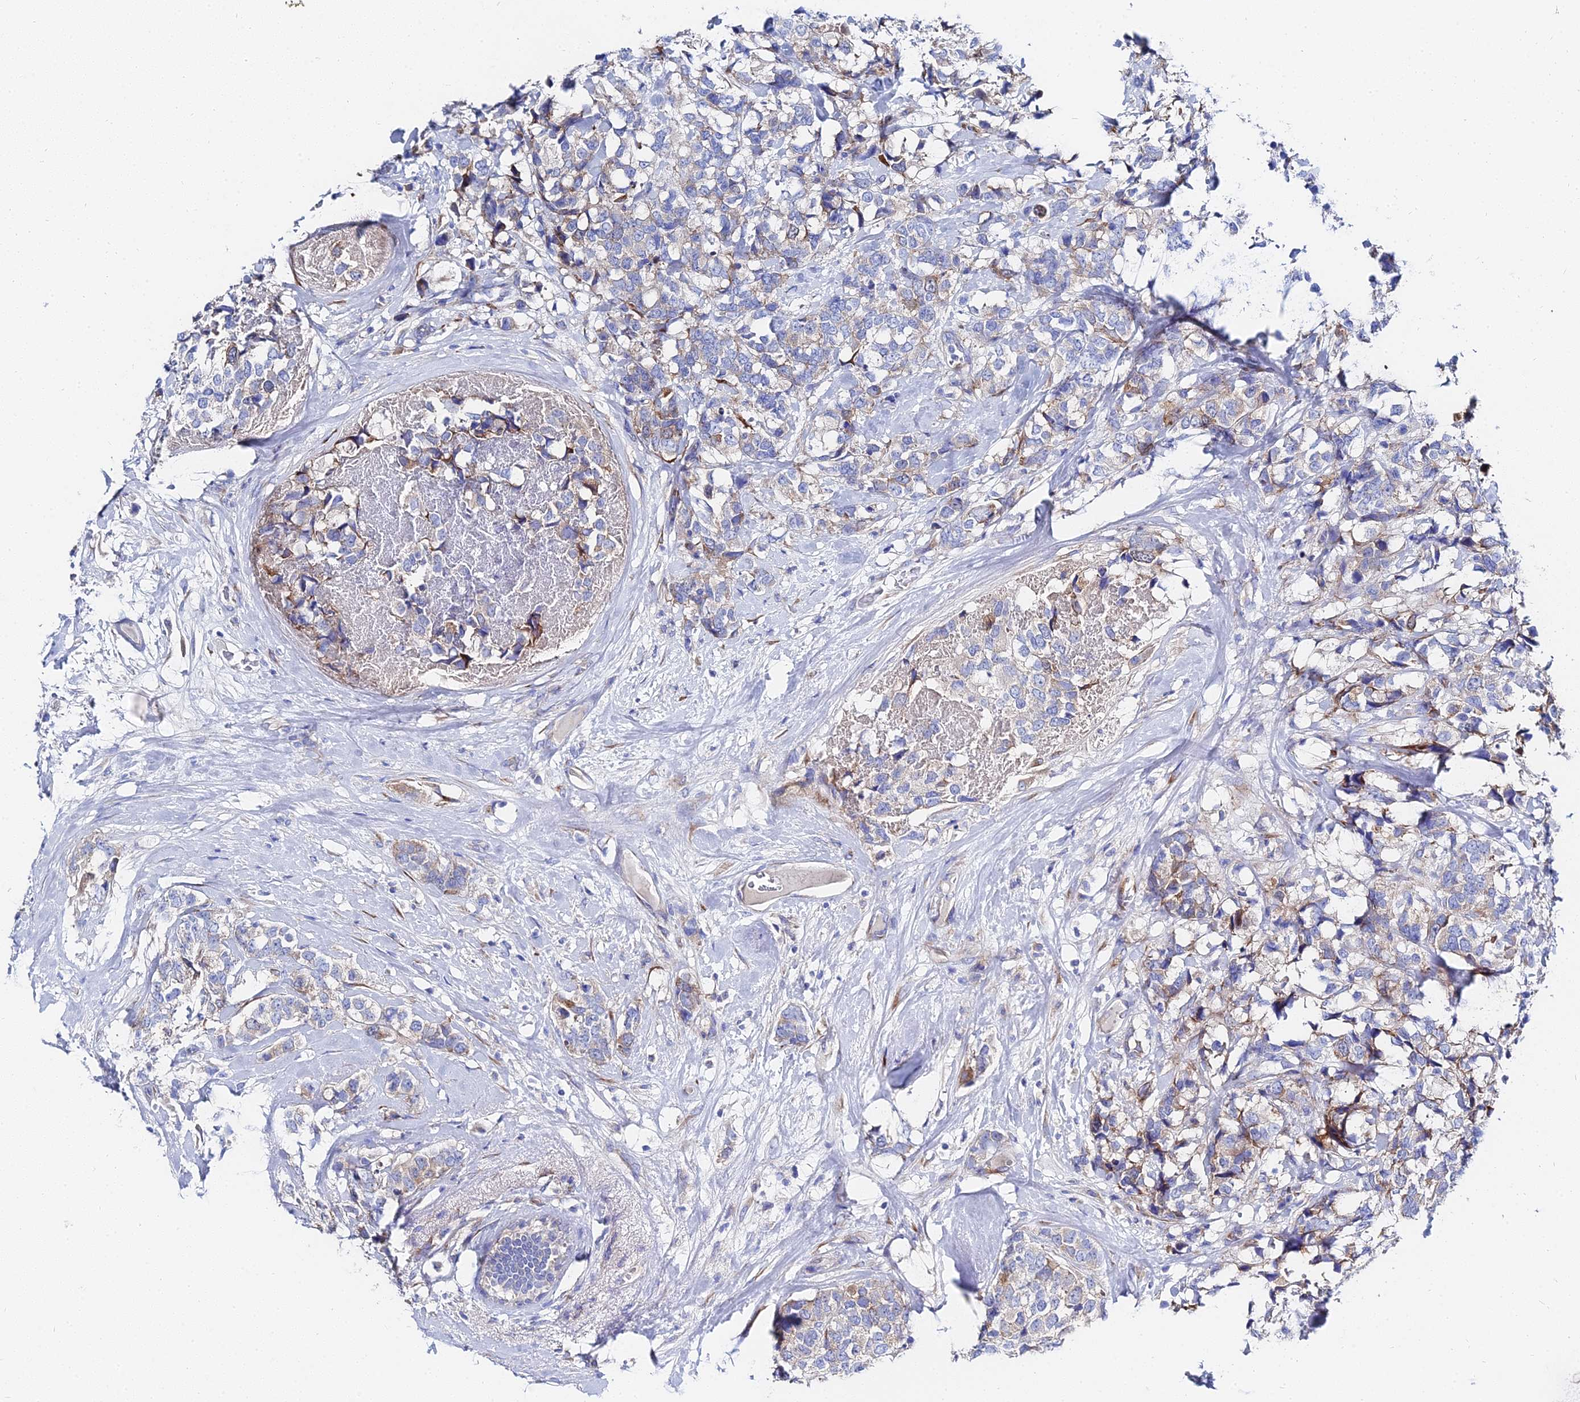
{"staining": {"intensity": "moderate", "quantity": "<25%", "location": "cytoplasmic/membranous"}, "tissue": "breast cancer", "cell_type": "Tumor cells", "image_type": "cancer", "snomed": [{"axis": "morphology", "description": "Lobular carcinoma"}, {"axis": "topography", "description": "Breast"}], "caption": "A photomicrograph of breast cancer (lobular carcinoma) stained for a protein reveals moderate cytoplasmic/membranous brown staining in tumor cells.", "gene": "PTTG1", "patient": {"sex": "female", "age": 59}}